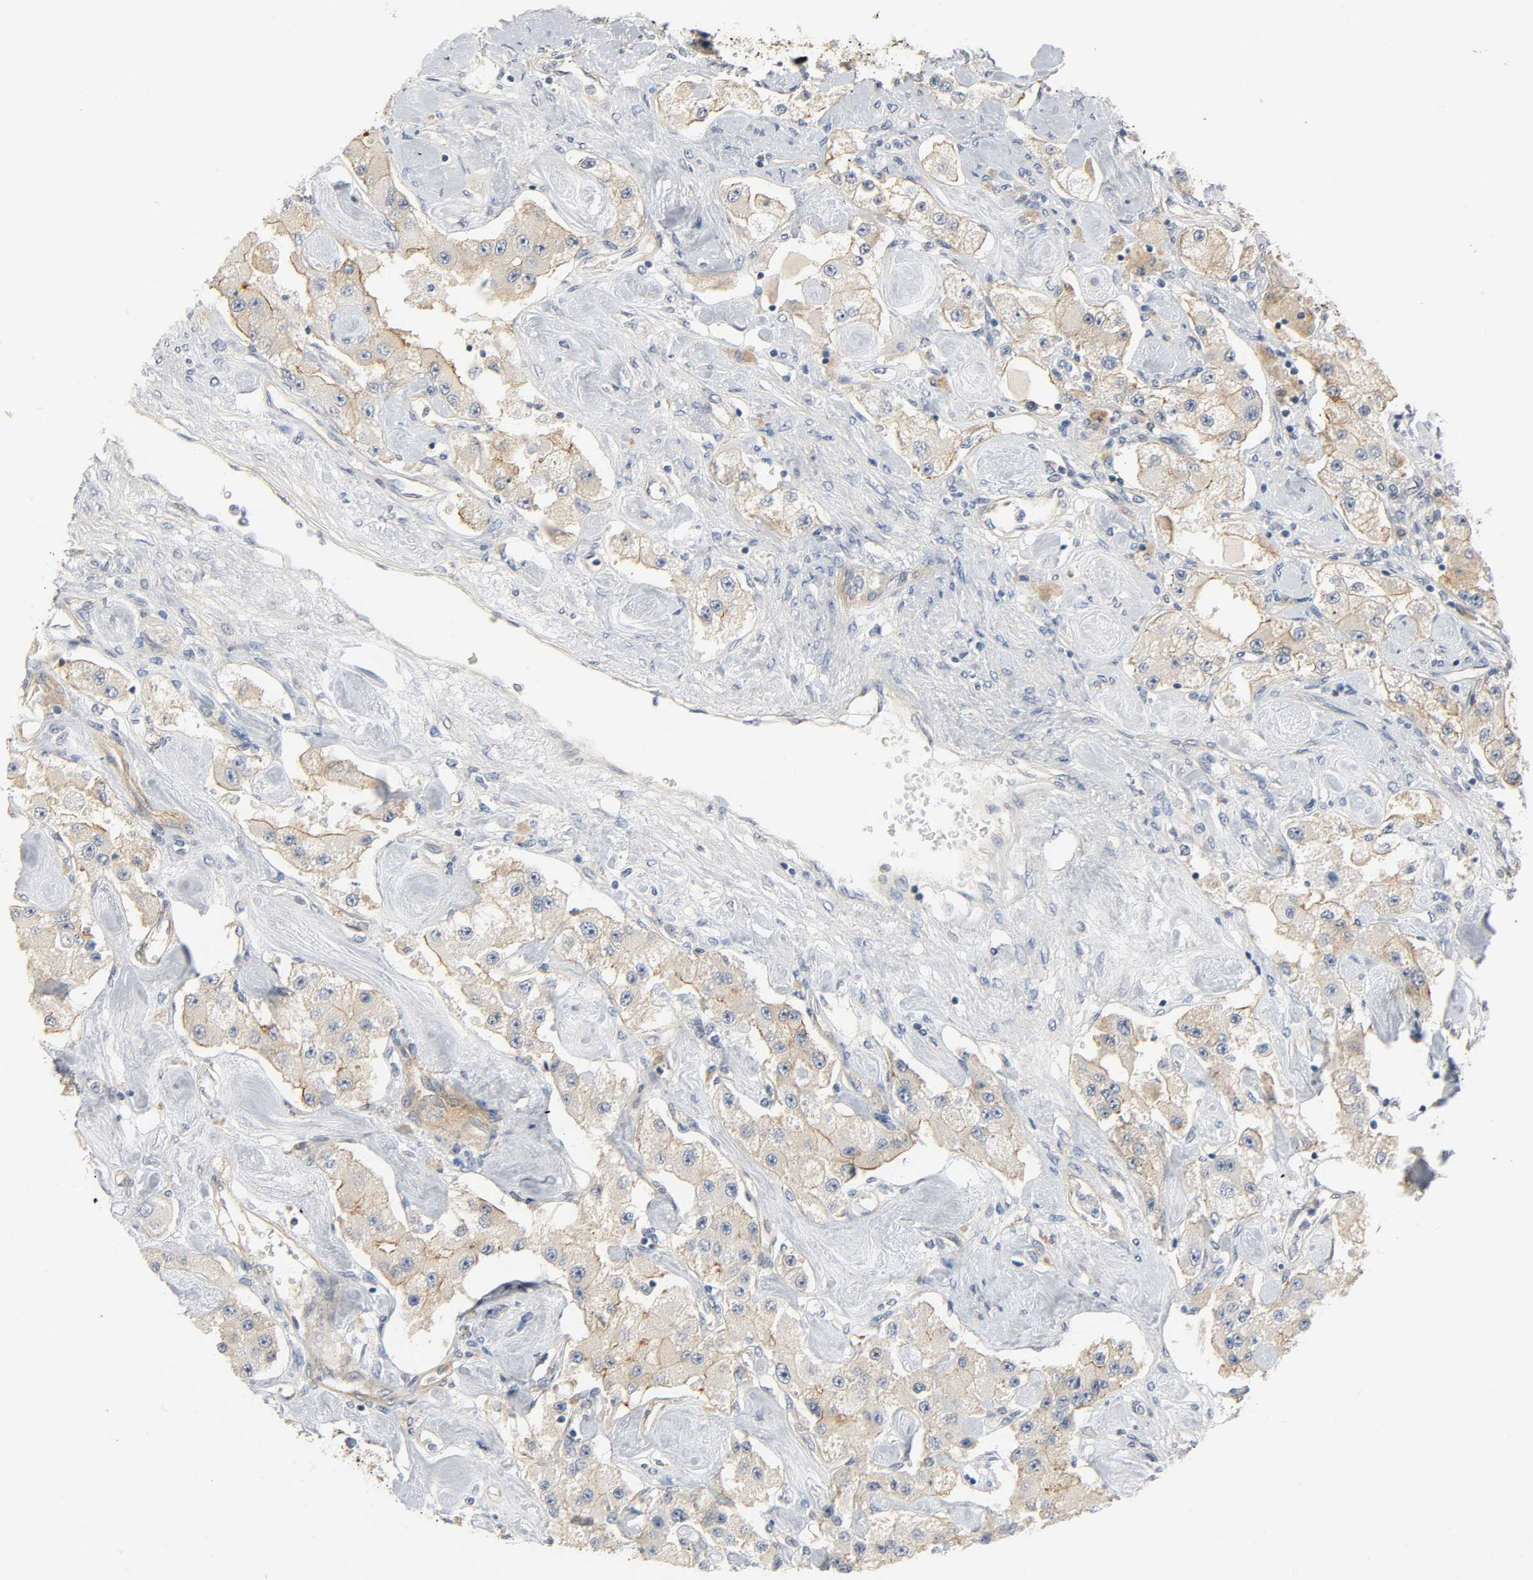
{"staining": {"intensity": "moderate", "quantity": ">75%", "location": "cytoplasmic/membranous"}, "tissue": "carcinoid", "cell_type": "Tumor cells", "image_type": "cancer", "snomed": [{"axis": "morphology", "description": "Carcinoid, malignant, NOS"}, {"axis": "topography", "description": "Pancreas"}], "caption": "The immunohistochemical stain shows moderate cytoplasmic/membranous expression in tumor cells of carcinoid tissue.", "gene": "ARPC1A", "patient": {"sex": "male", "age": 41}}